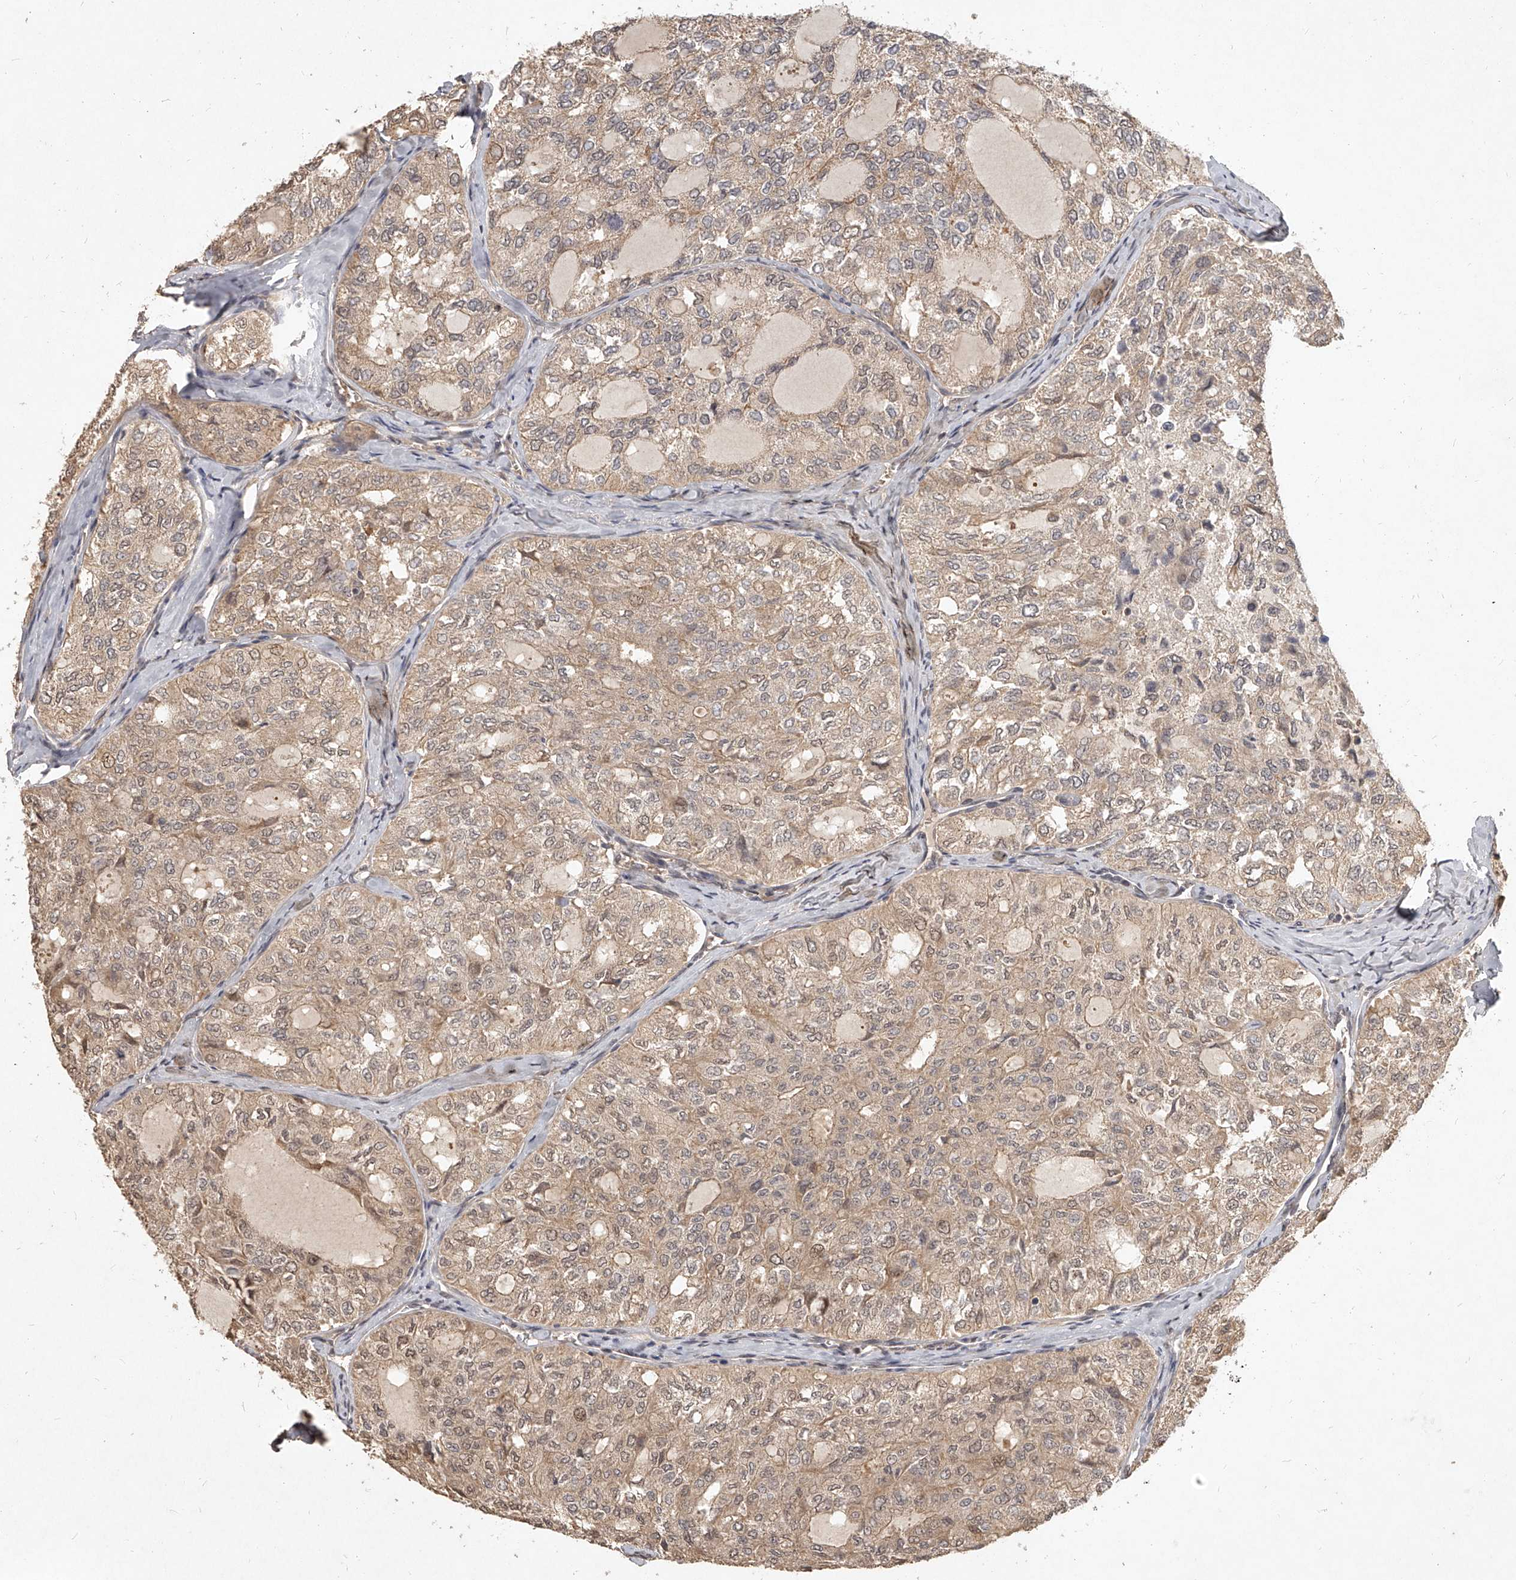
{"staining": {"intensity": "weak", "quantity": ">75%", "location": "cytoplasmic/membranous,nuclear"}, "tissue": "thyroid cancer", "cell_type": "Tumor cells", "image_type": "cancer", "snomed": [{"axis": "morphology", "description": "Follicular adenoma carcinoma, NOS"}, {"axis": "topography", "description": "Thyroid gland"}], "caption": "Immunohistochemistry (DAB) staining of human follicular adenoma carcinoma (thyroid) exhibits weak cytoplasmic/membranous and nuclear protein expression in approximately >75% of tumor cells. The protein of interest is shown in brown color, while the nuclei are stained blue.", "gene": "SLC37A1", "patient": {"sex": "male", "age": 75}}